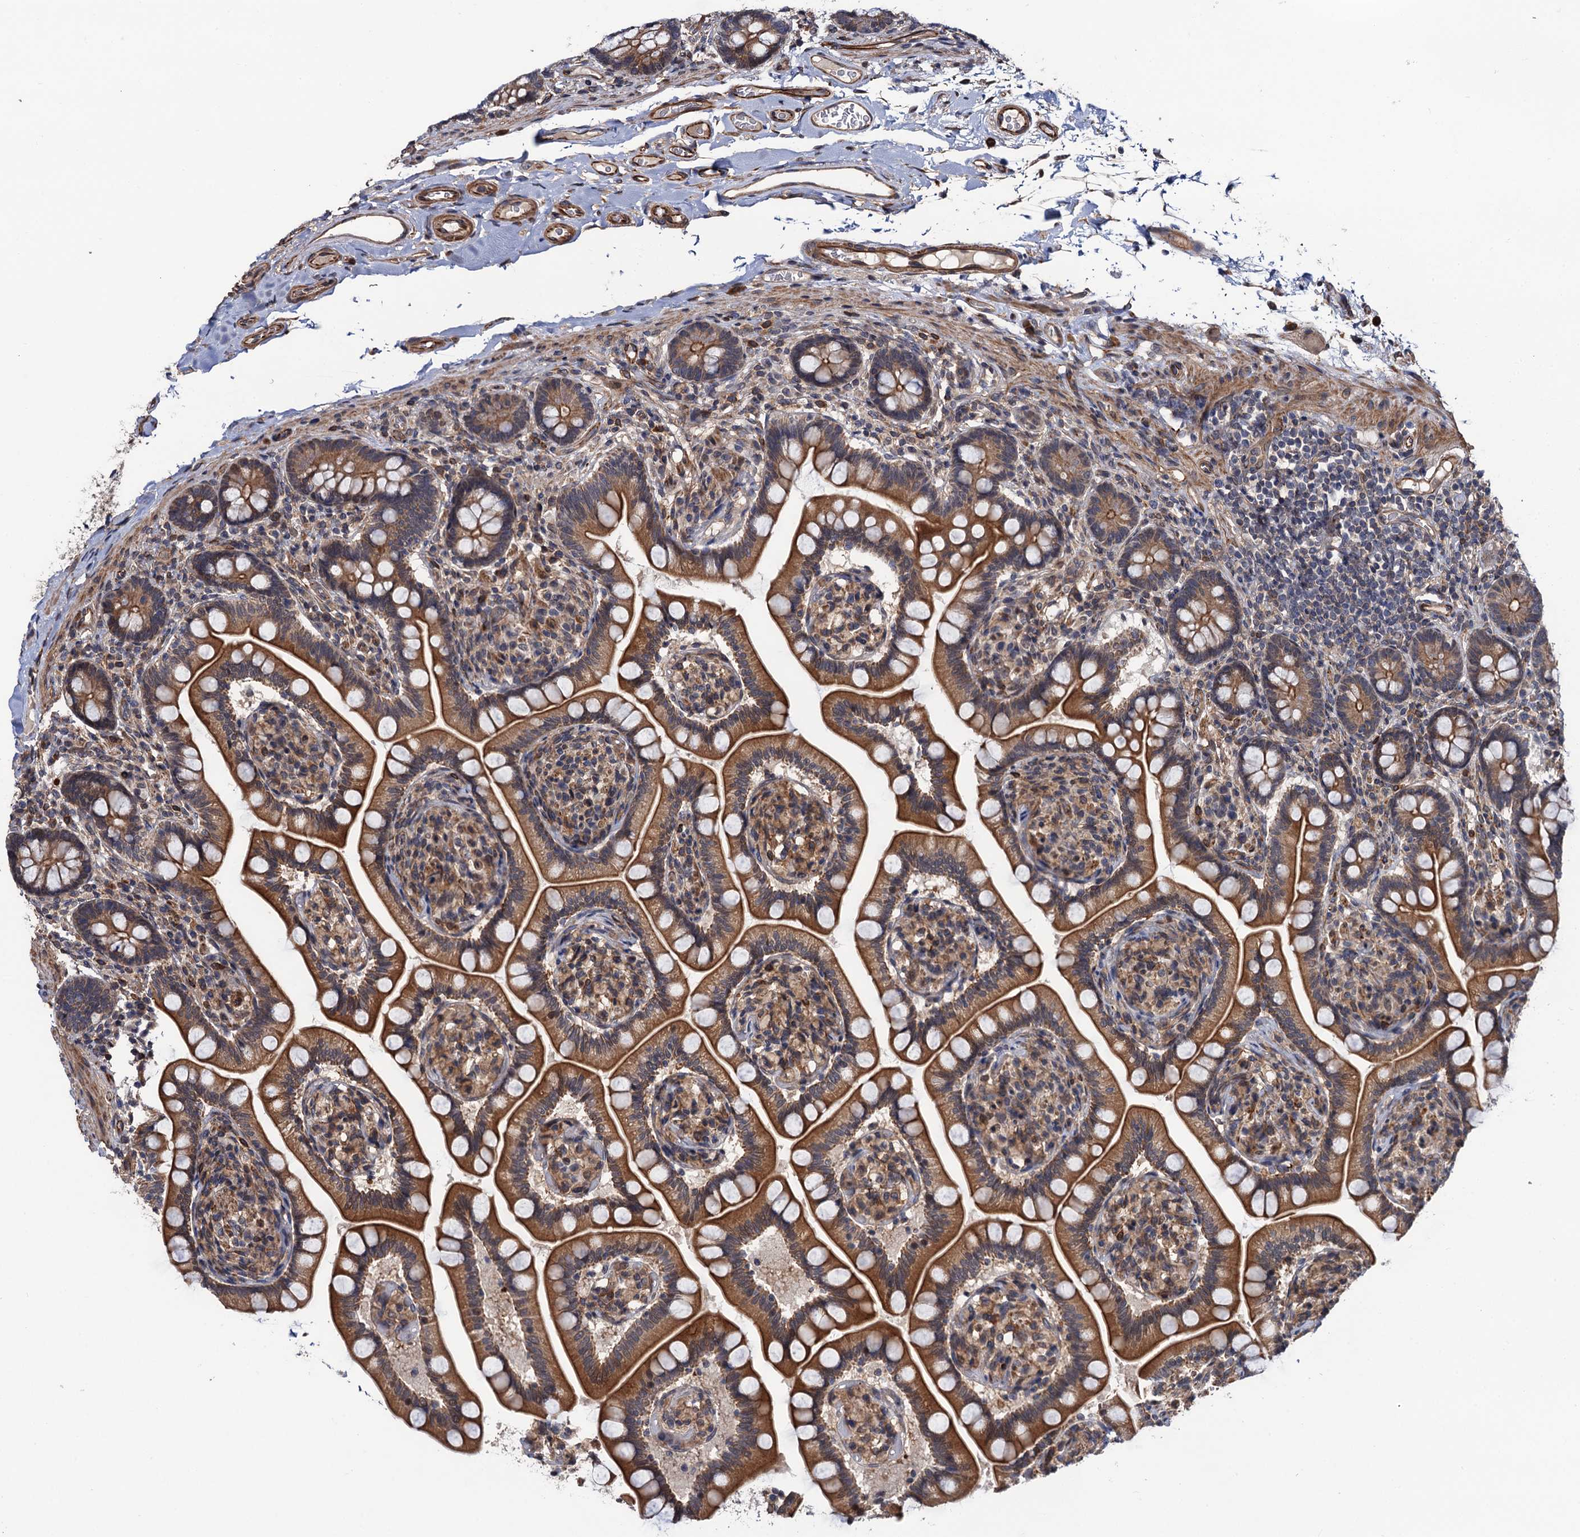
{"staining": {"intensity": "strong", "quantity": ">75%", "location": "cytoplasmic/membranous"}, "tissue": "small intestine", "cell_type": "Glandular cells", "image_type": "normal", "snomed": [{"axis": "morphology", "description": "Normal tissue, NOS"}, {"axis": "topography", "description": "Small intestine"}], "caption": "Immunohistochemical staining of benign human small intestine shows high levels of strong cytoplasmic/membranous staining in about >75% of glandular cells.", "gene": "FSIP1", "patient": {"sex": "female", "age": 64}}